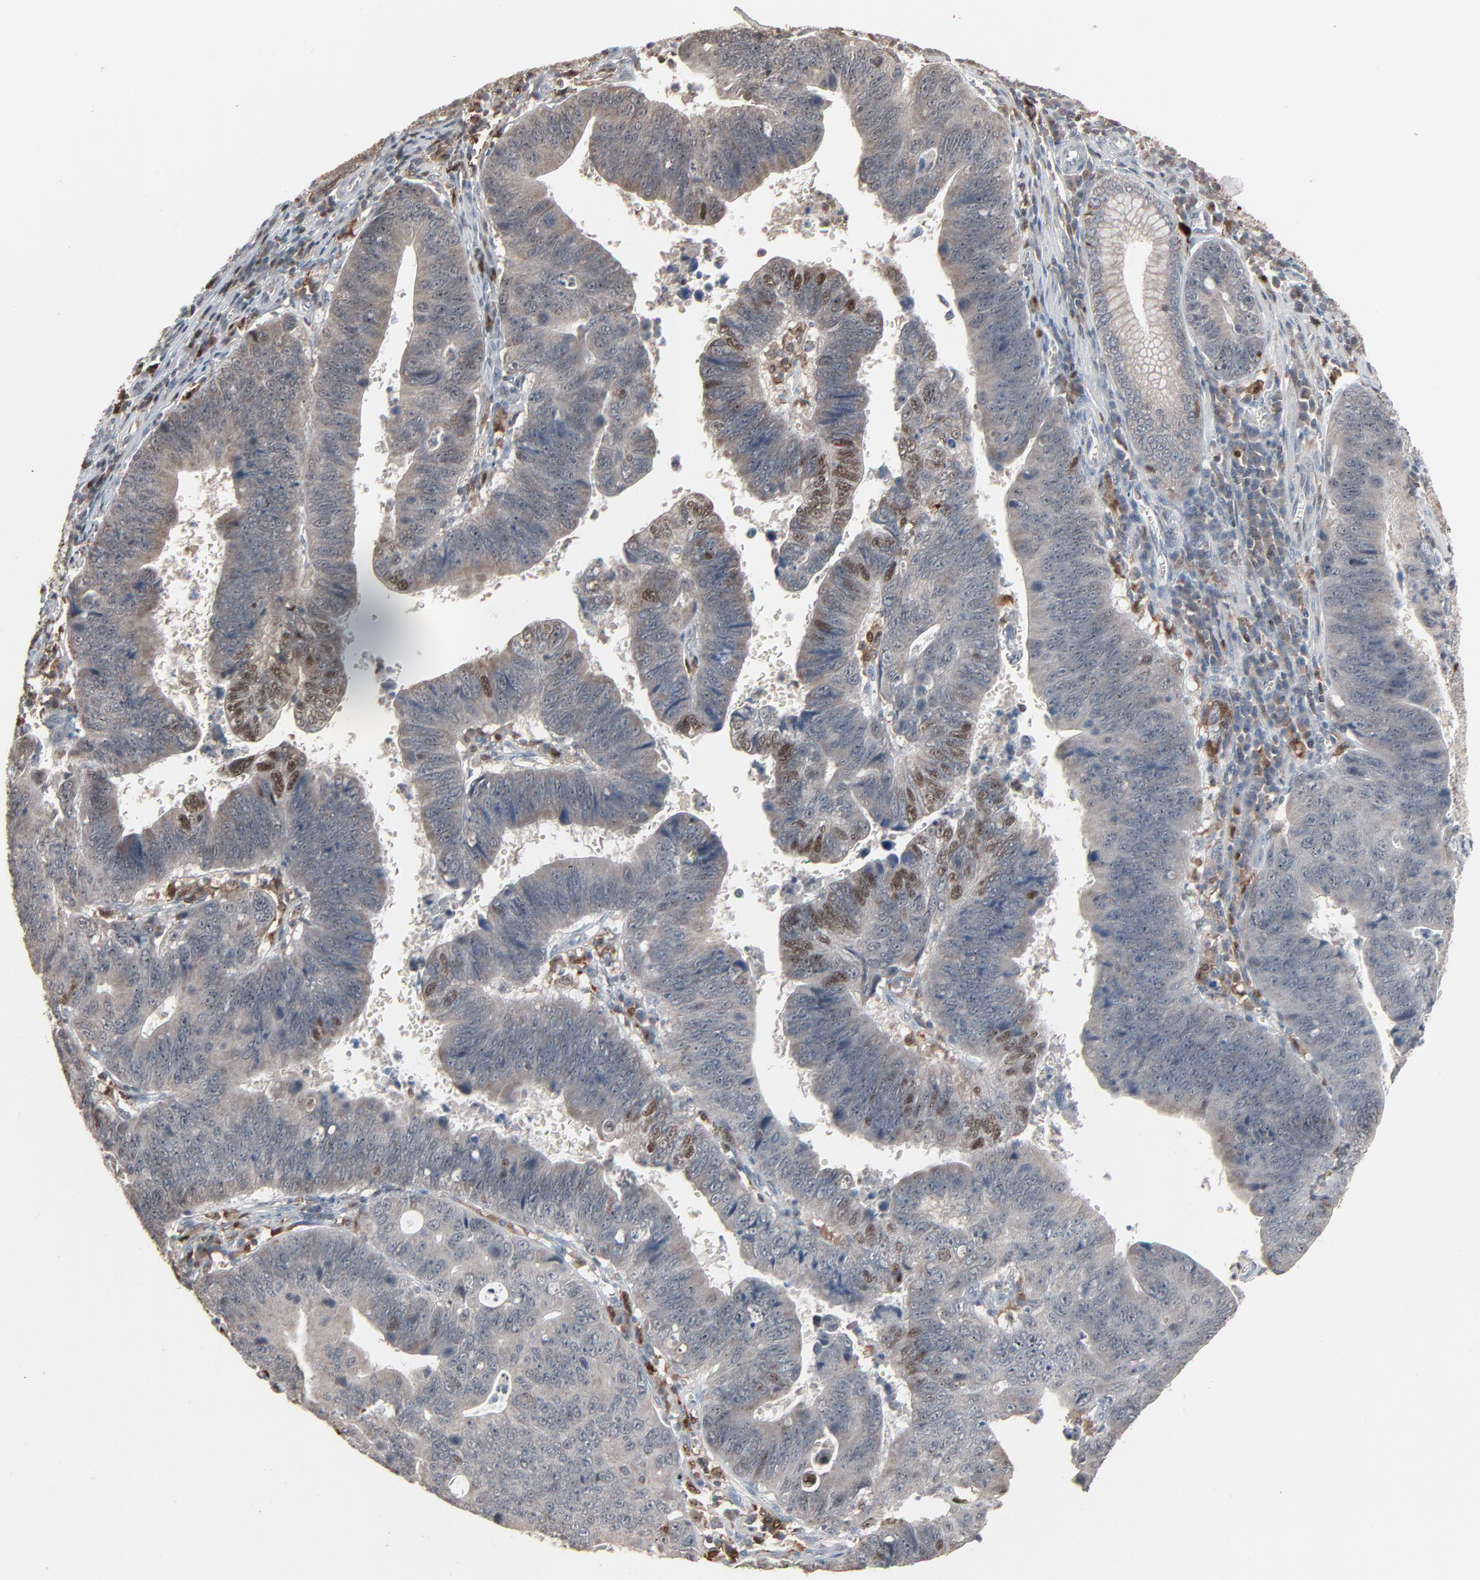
{"staining": {"intensity": "weak", "quantity": "<25%", "location": "cytoplasmic/membranous"}, "tissue": "stomach cancer", "cell_type": "Tumor cells", "image_type": "cancer", "snomed": [{"axis": "morphology", "description": "Adenocarcinoma, NOS"}, {"axis": "topography", "description": "Stomach"}], "caption": "Immunohistochemical staining of stomach cancer (adenocarcinoma) reveals no significant positivity in tumor cells. (Immunohistochemistry (ihc), brightfield microscopy, high magnification).", "gene": "DOCK8", "patient": {"sex": "male", "age": 59}}